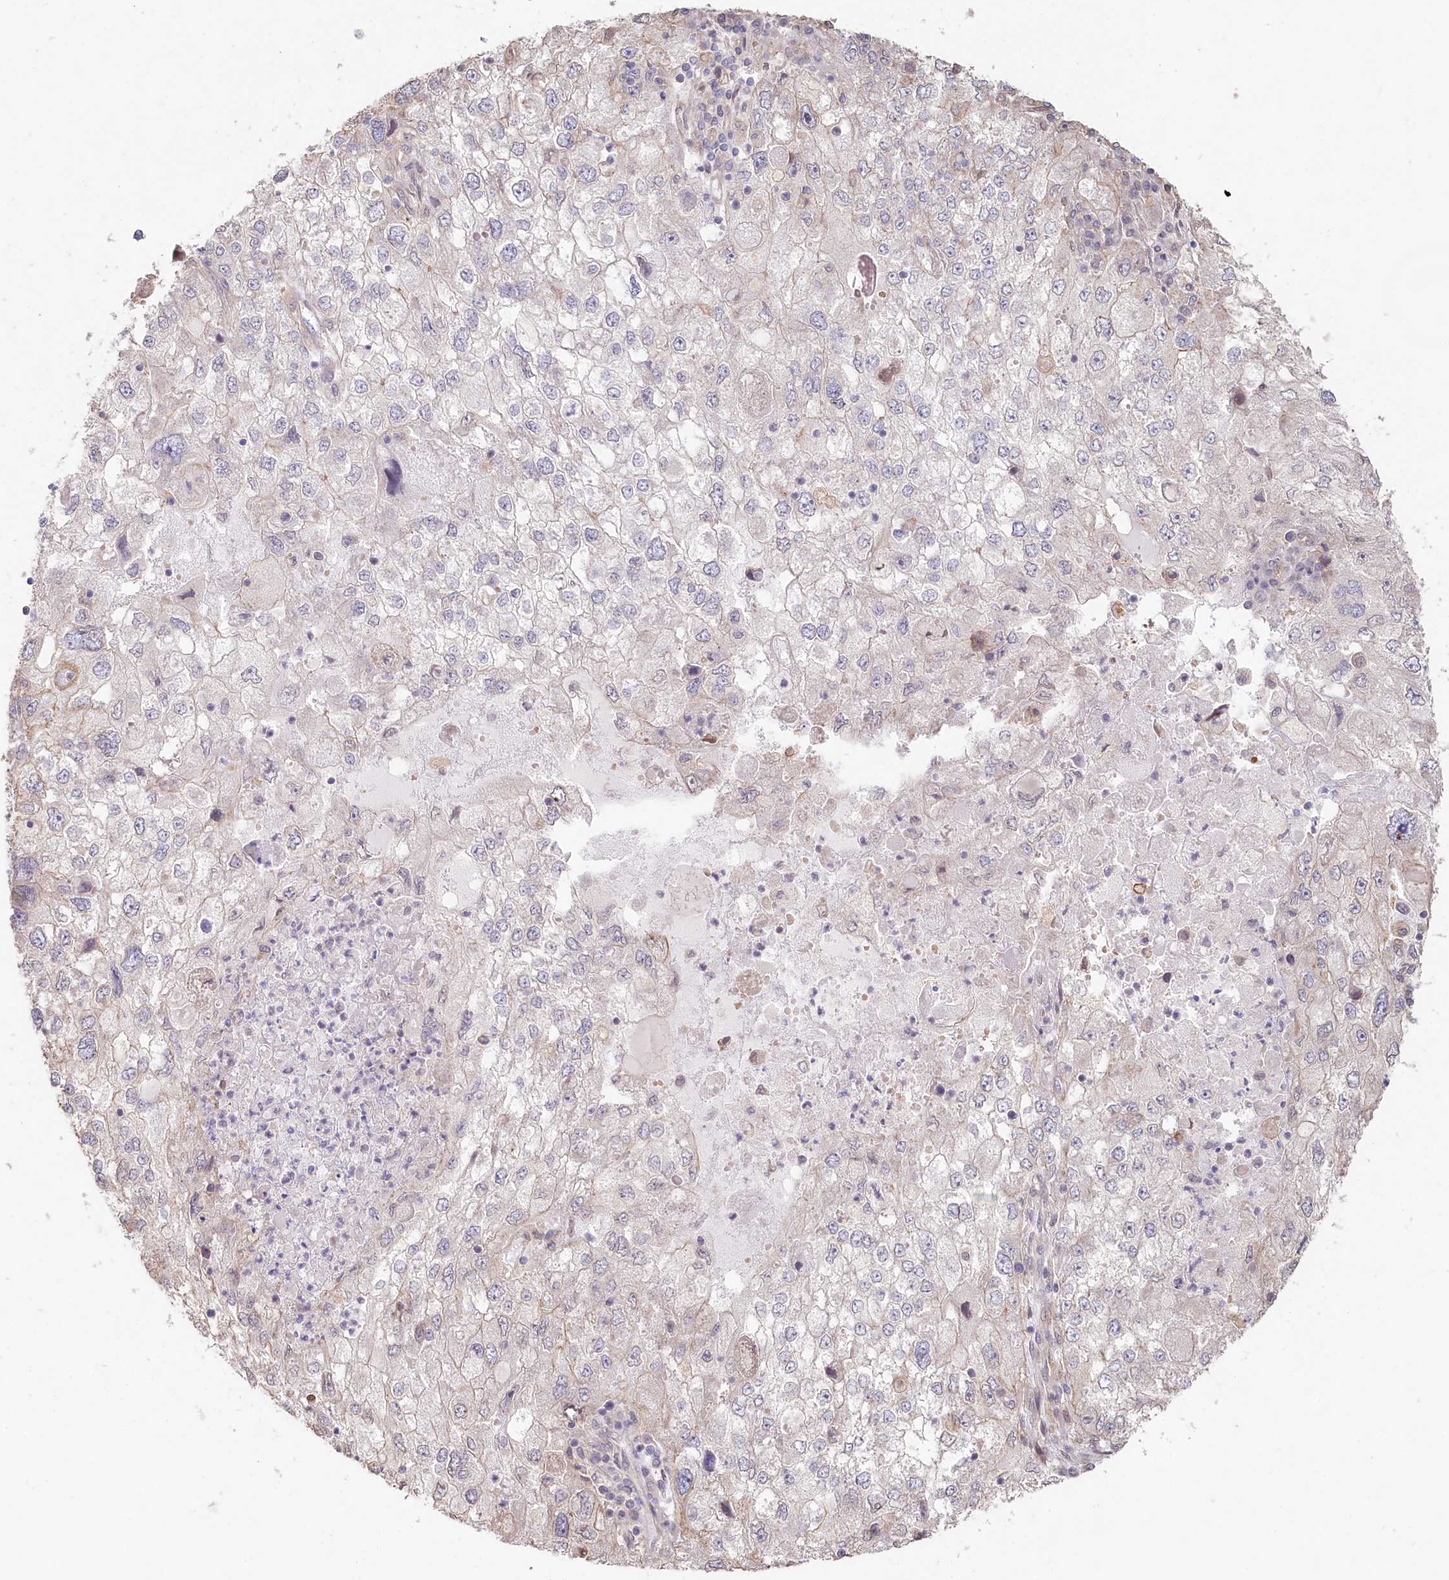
{"staining": {"intensity": "negative", "quantity": "none", "location": "none"}, "tissue": "endometrial cancer", "cell_type": "Tumor cells", "image_type": "cancer", "snomed": [{"axis": "morphology", "description": "Adenocarcinoma, NOS"}, {"axis": "topography", "description": "Endometrium"}], "caption": "Tumor cells are negative for protein expression in human endometrial cancer (adenocarcinoma).", "gene": "TCHP", "patient": {"sex": "female", "age": 49}}